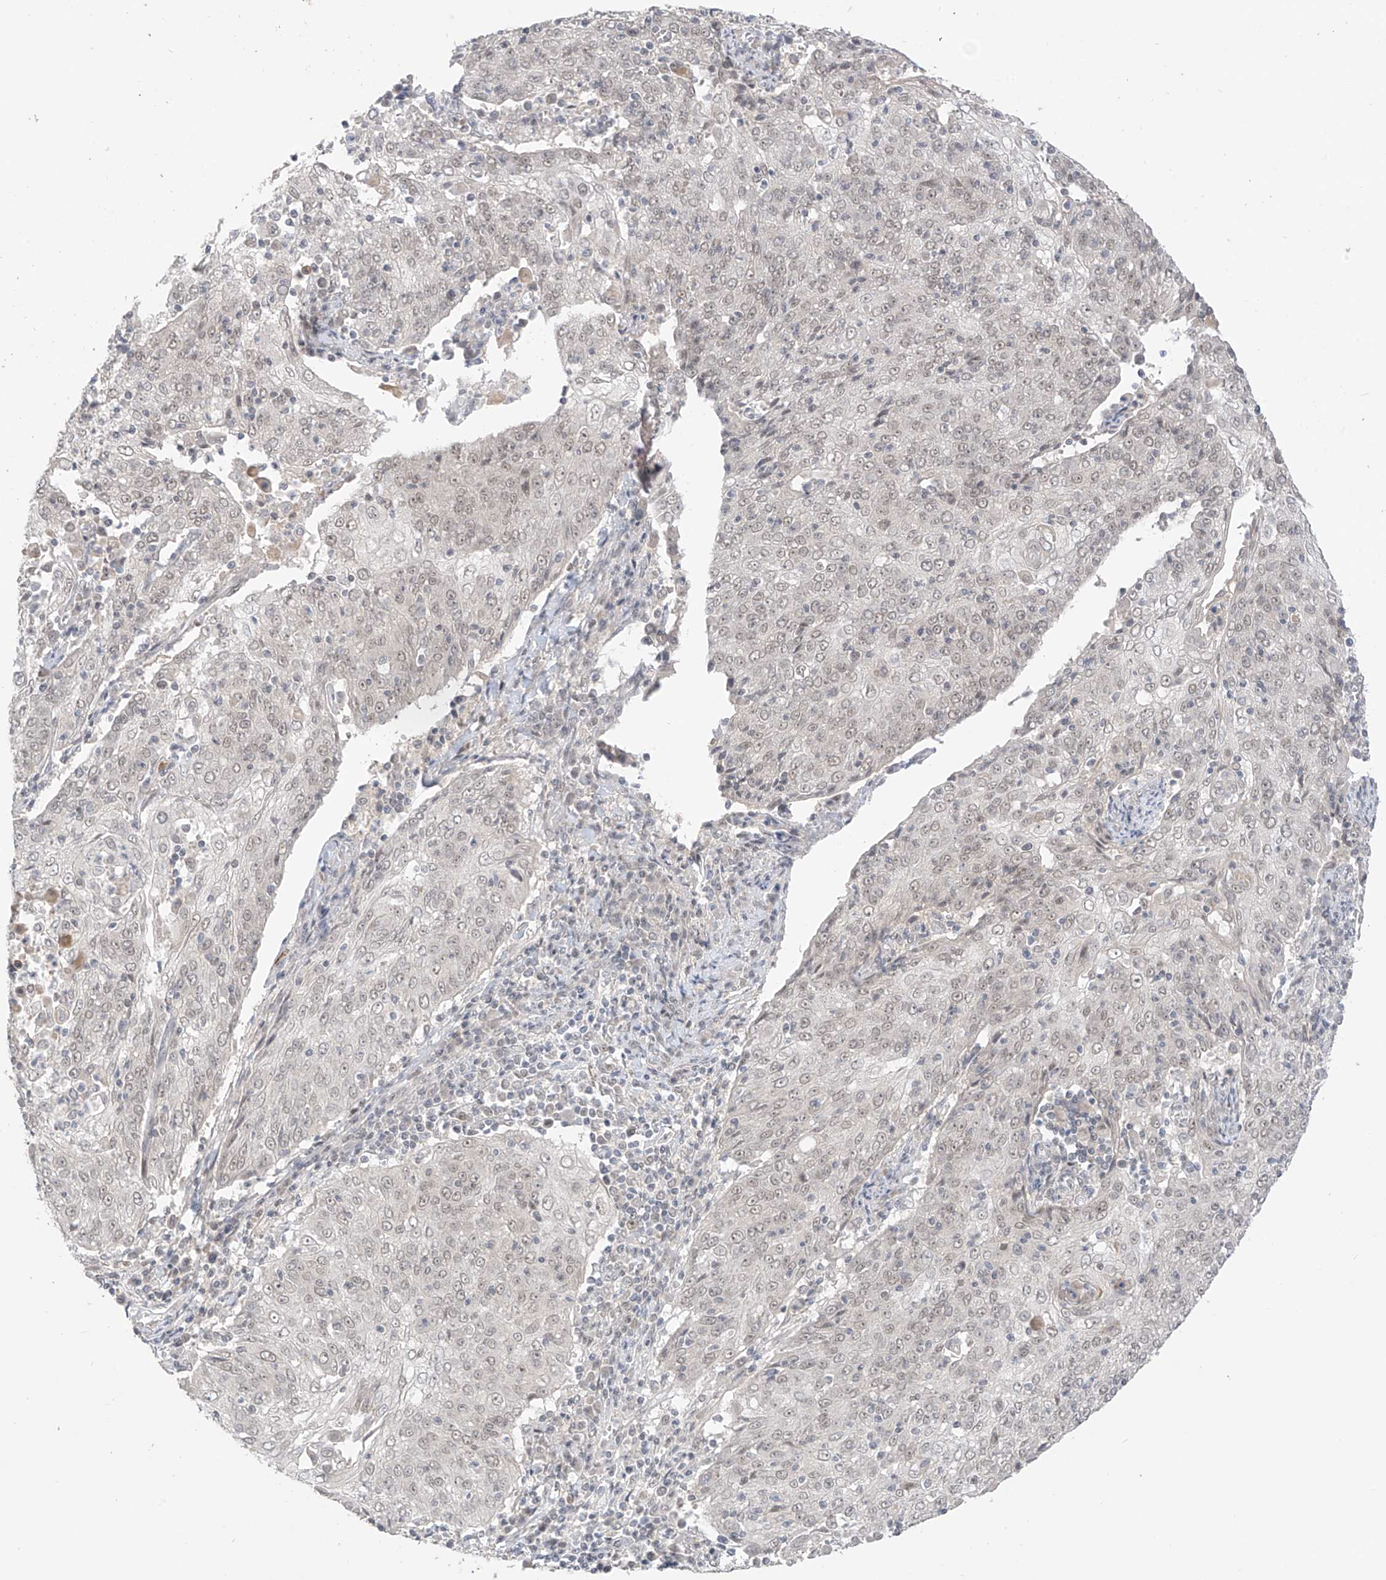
{"staining": {"intensity": "weak", "quantity": ">75%", "location": "nuclear"}, "tissue": "cervical cancer", "cell_type": "Tumor cells", "image_type": "cancer", "snomed": [{"axis": "morphology", "description": "Squamous cell carcinoma, NOS"}, {"axis": "topography", "description": "Cervix"}], "caption": "The histopathology image displays staining of cervical cancer (squamous cell carcinoma), revealing weak nuclear protein expression (brown color) within tumor cells.", "gene": "OGT", "patient": {"sex": "female", "age": 48}}